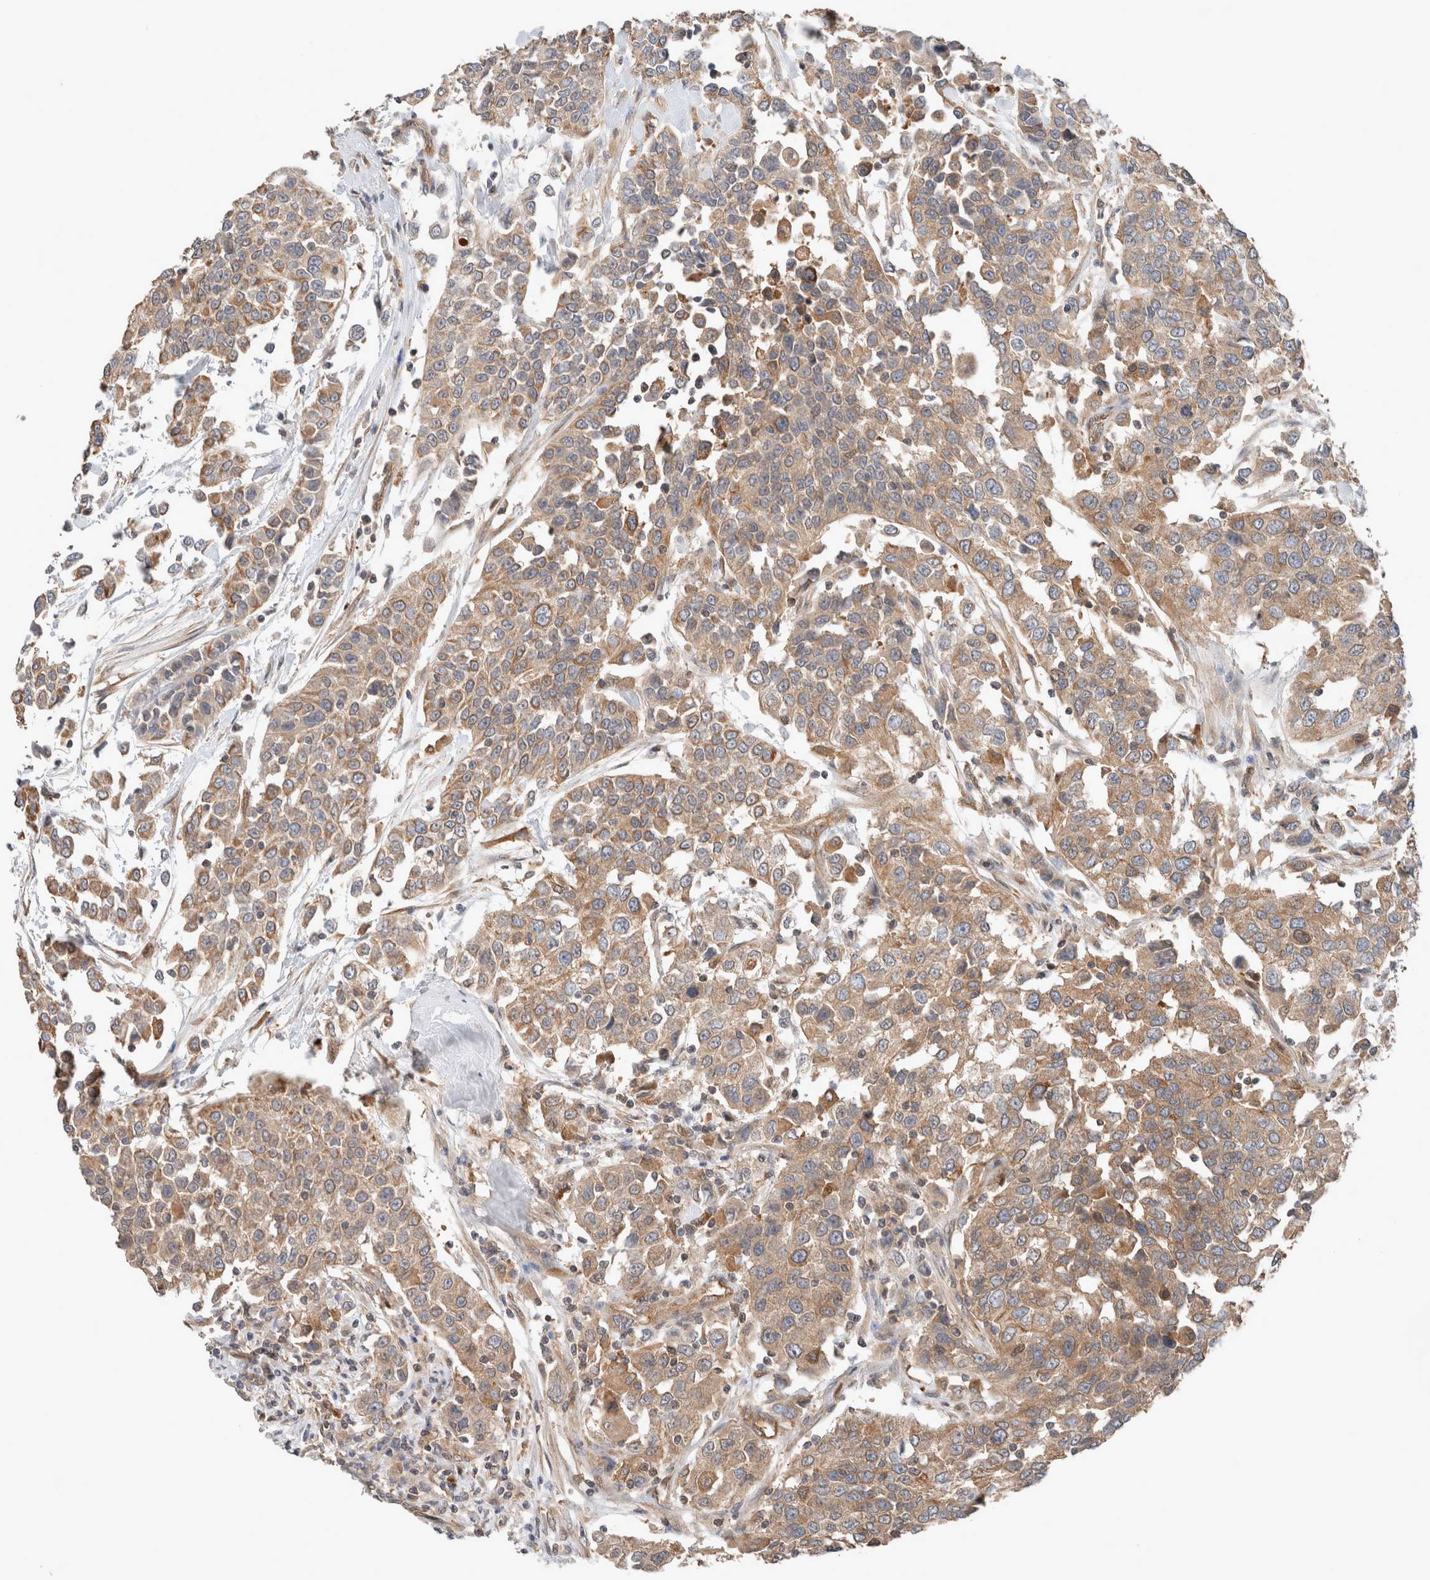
{"staining": {"intensity": "moderate", "quantity": ">75%", "location": "cytoplasmic/membranous"}, "tissue": "urothelial cancer", "cell_type": "Tumor cells", "image_type": "cancer", "snomed": [{"axis": "morphology", "description": "Urothelial carcinoma, High grade"}, {"axis": "topography", "description": "Urinary bladder"}], "caption": "Urothelial carcinoma (high-grade) stained for a protein (brown) exhibits moderate cytoplasmic/membranous positive staining in about >75% of tumor cells.", "gene": "XPNPEP1", "patient": {"sex": "female", "age": 80}}